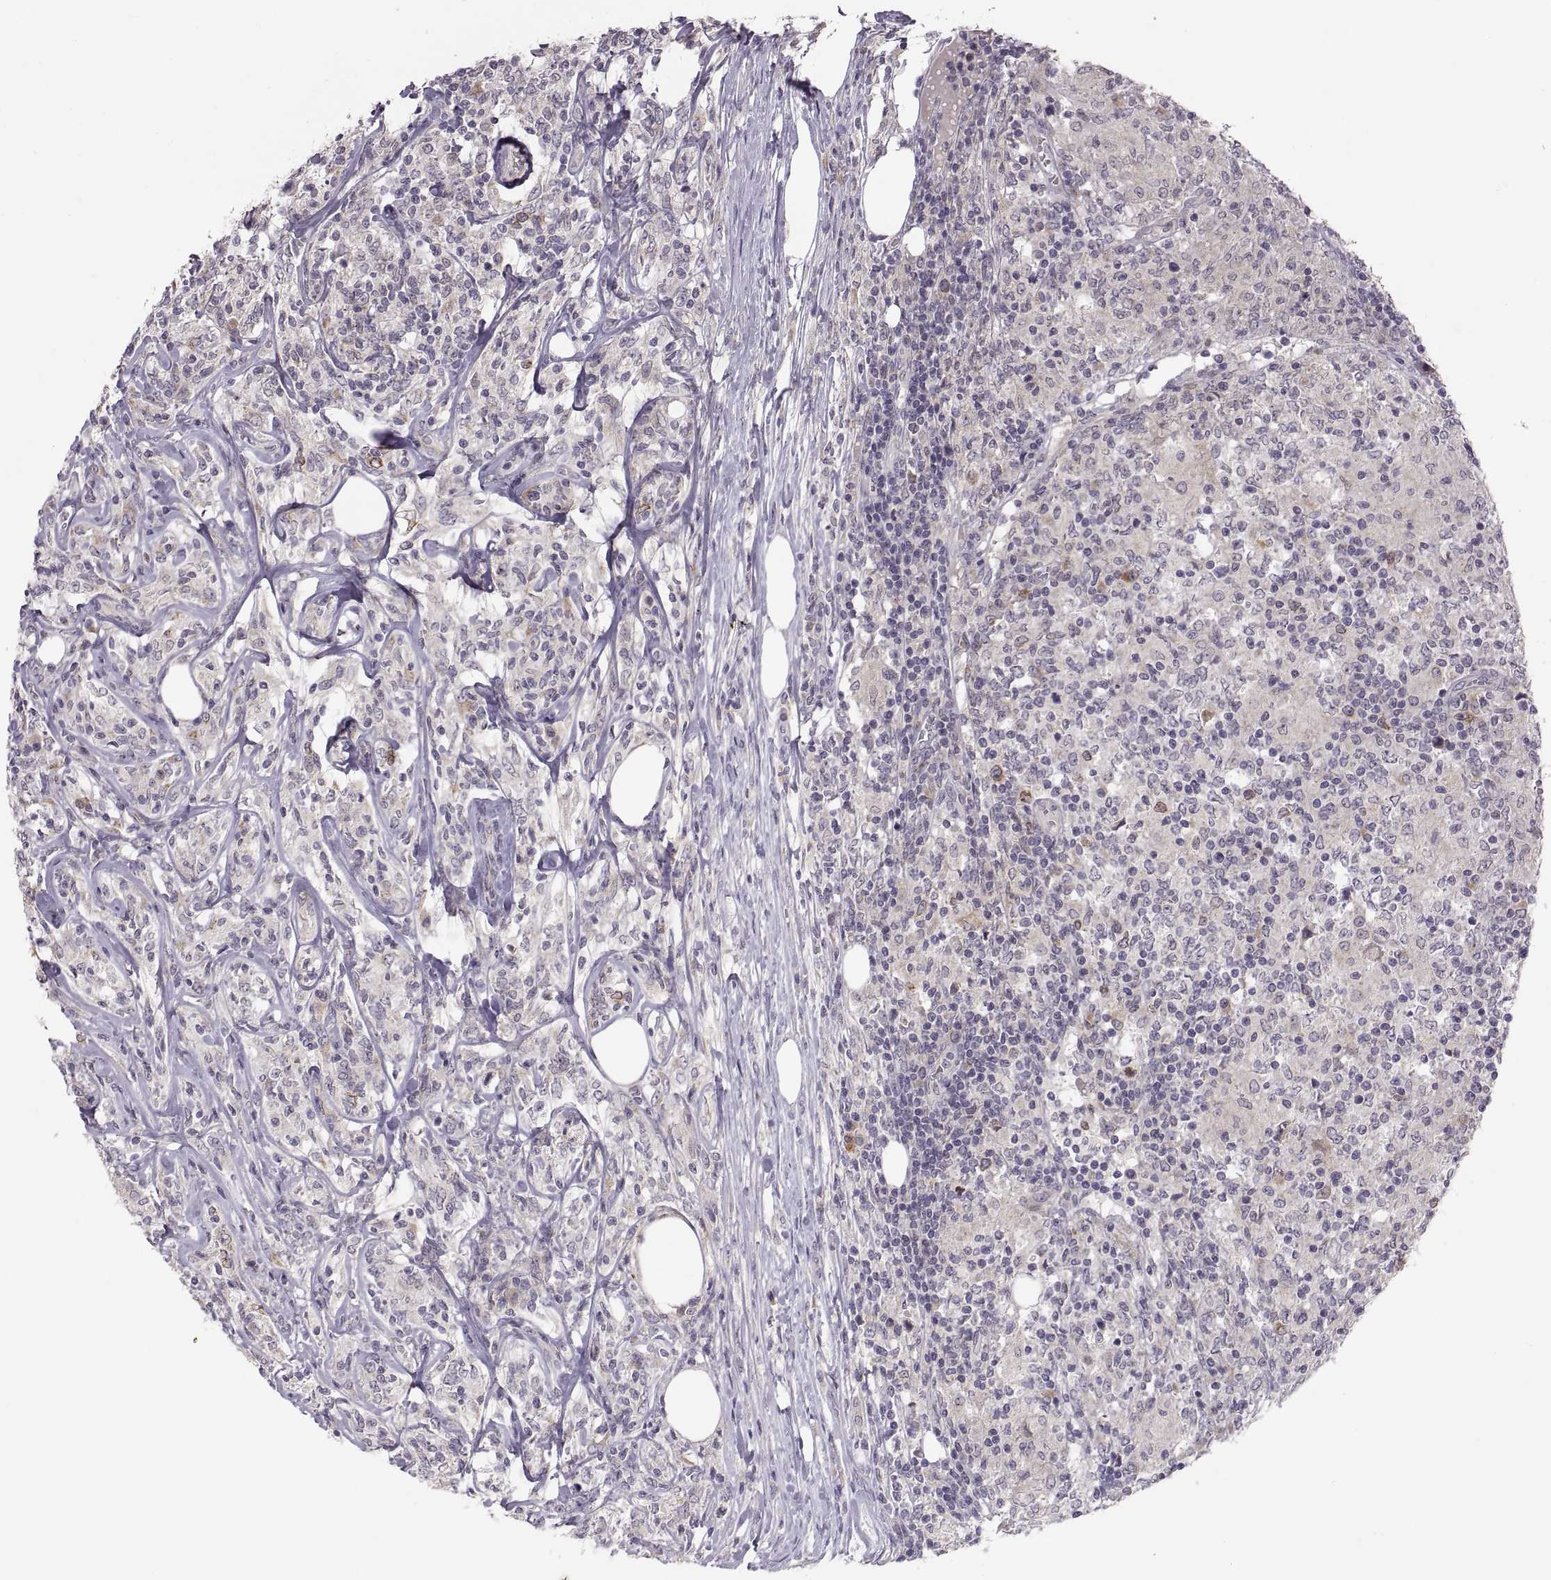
{"staining": {"intensity": "negative", "quantity": "none", "location": "none"}, "tissue": "lymphoma", "cell_type": "Tumor cells", "image_type": "cancer", "snomed": [{"axis": "morphology", "description": "Malignant lymphoma, non-Hodgkin's type, High grade"}, {"axis": "topography", "description": "Lymph node"}], "caption": "IHC photomicrograph of neoplastic tissue: human lymphoma stained with DAB reveals no significant protein positivity in tumor cells.", "gene": "HMGCR", "patient": {"sex": "female", "age": 84}}